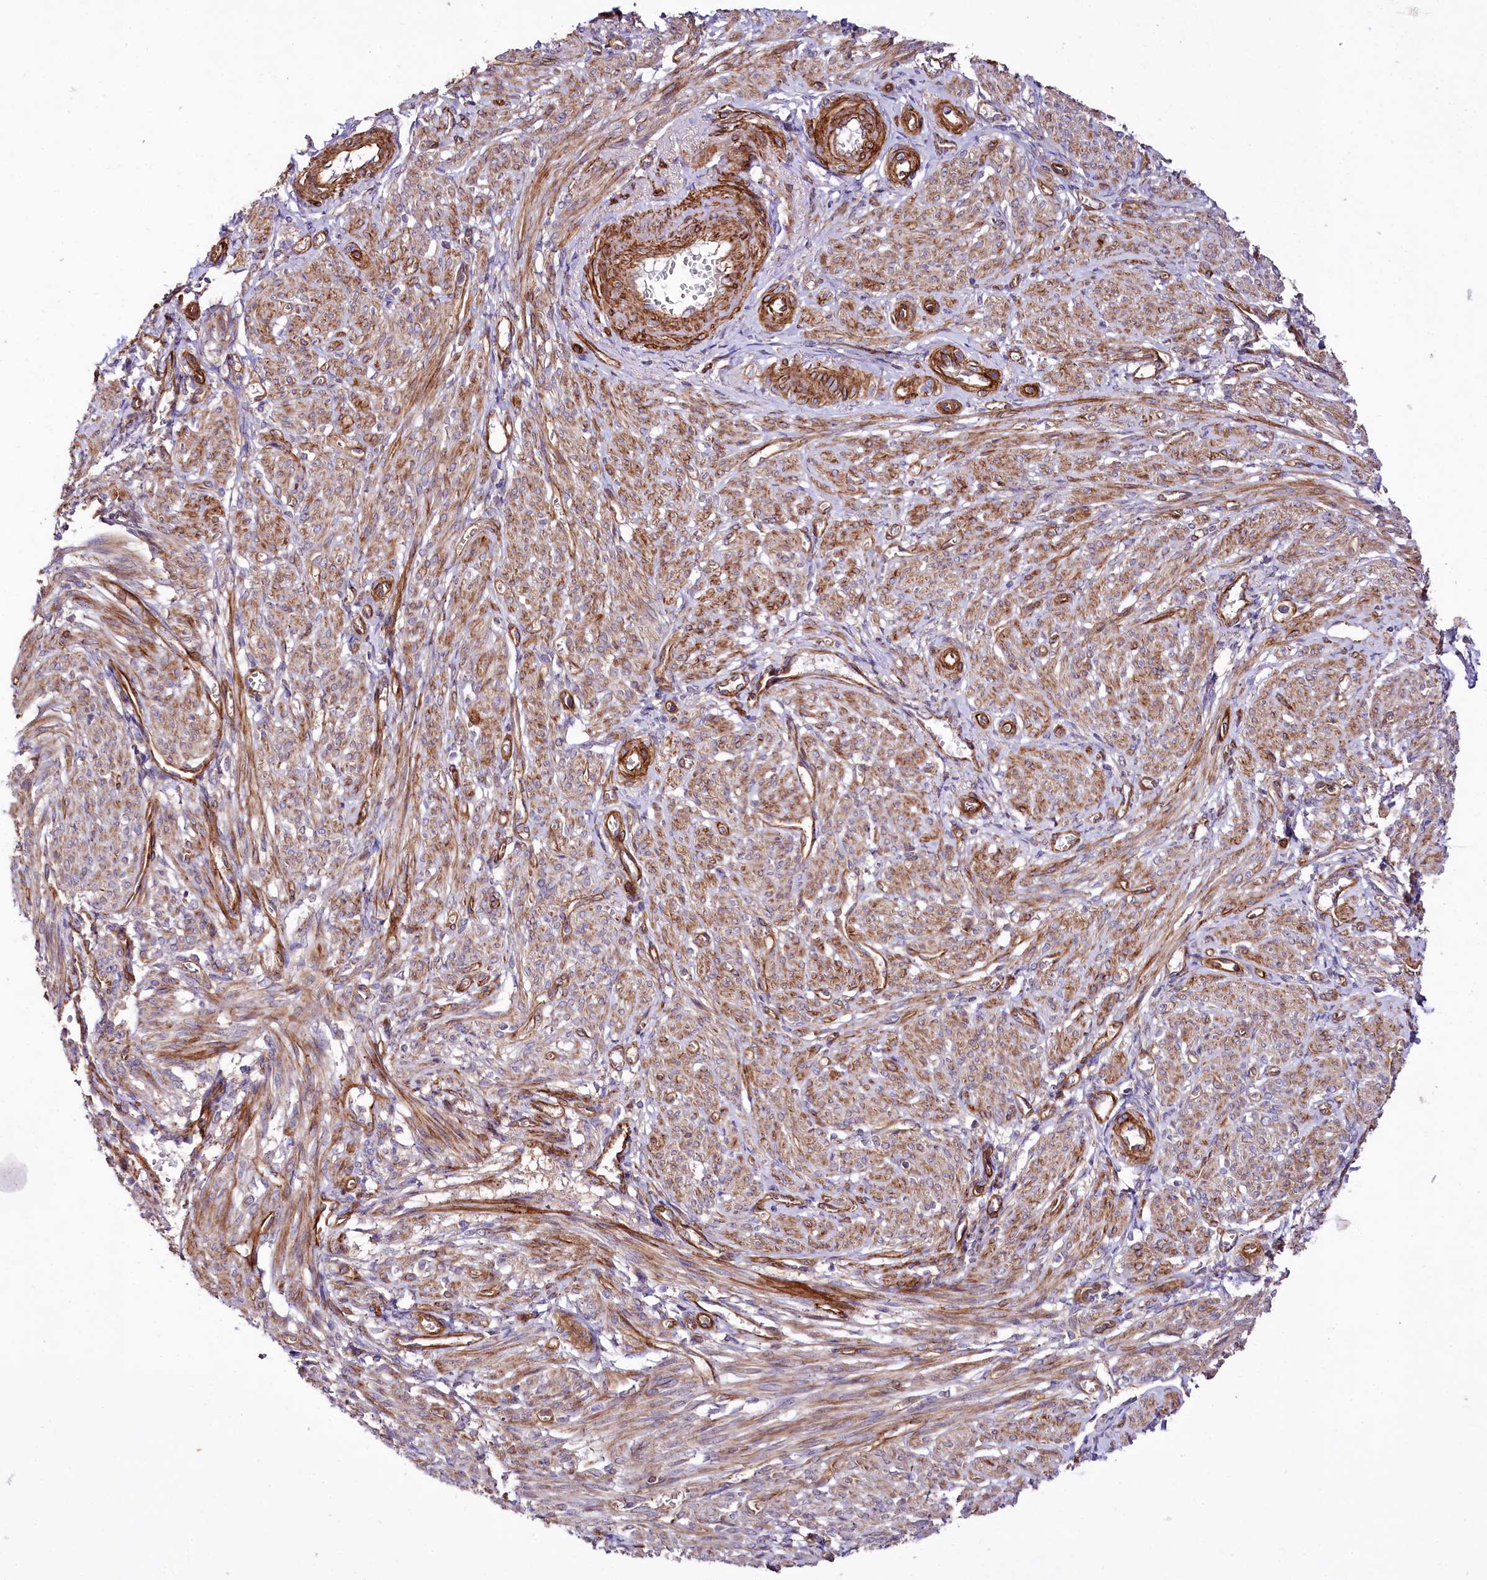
{"staining": {"intensity": "strong", "quantity": "25%-75%", "location": "cytoplasmic/membranous"}, "tissue": "smooth muscle", "cell_type": "Smooth muscle cells", "image_type": "normal", "snomed": [{"axis": "morphology", "description": "Normal tissue, NOS"}, {"axis": "topography", "description": "Smooth muscle"}], "caption": "Strong cytoplasmic/membranous expression for a protein is present in about 25%-75% of smooth muscle cells of unremarkable smooth muscle using IHC.", "gene": "SPATS2", "patient": {"sex": "female", "age": 39}}